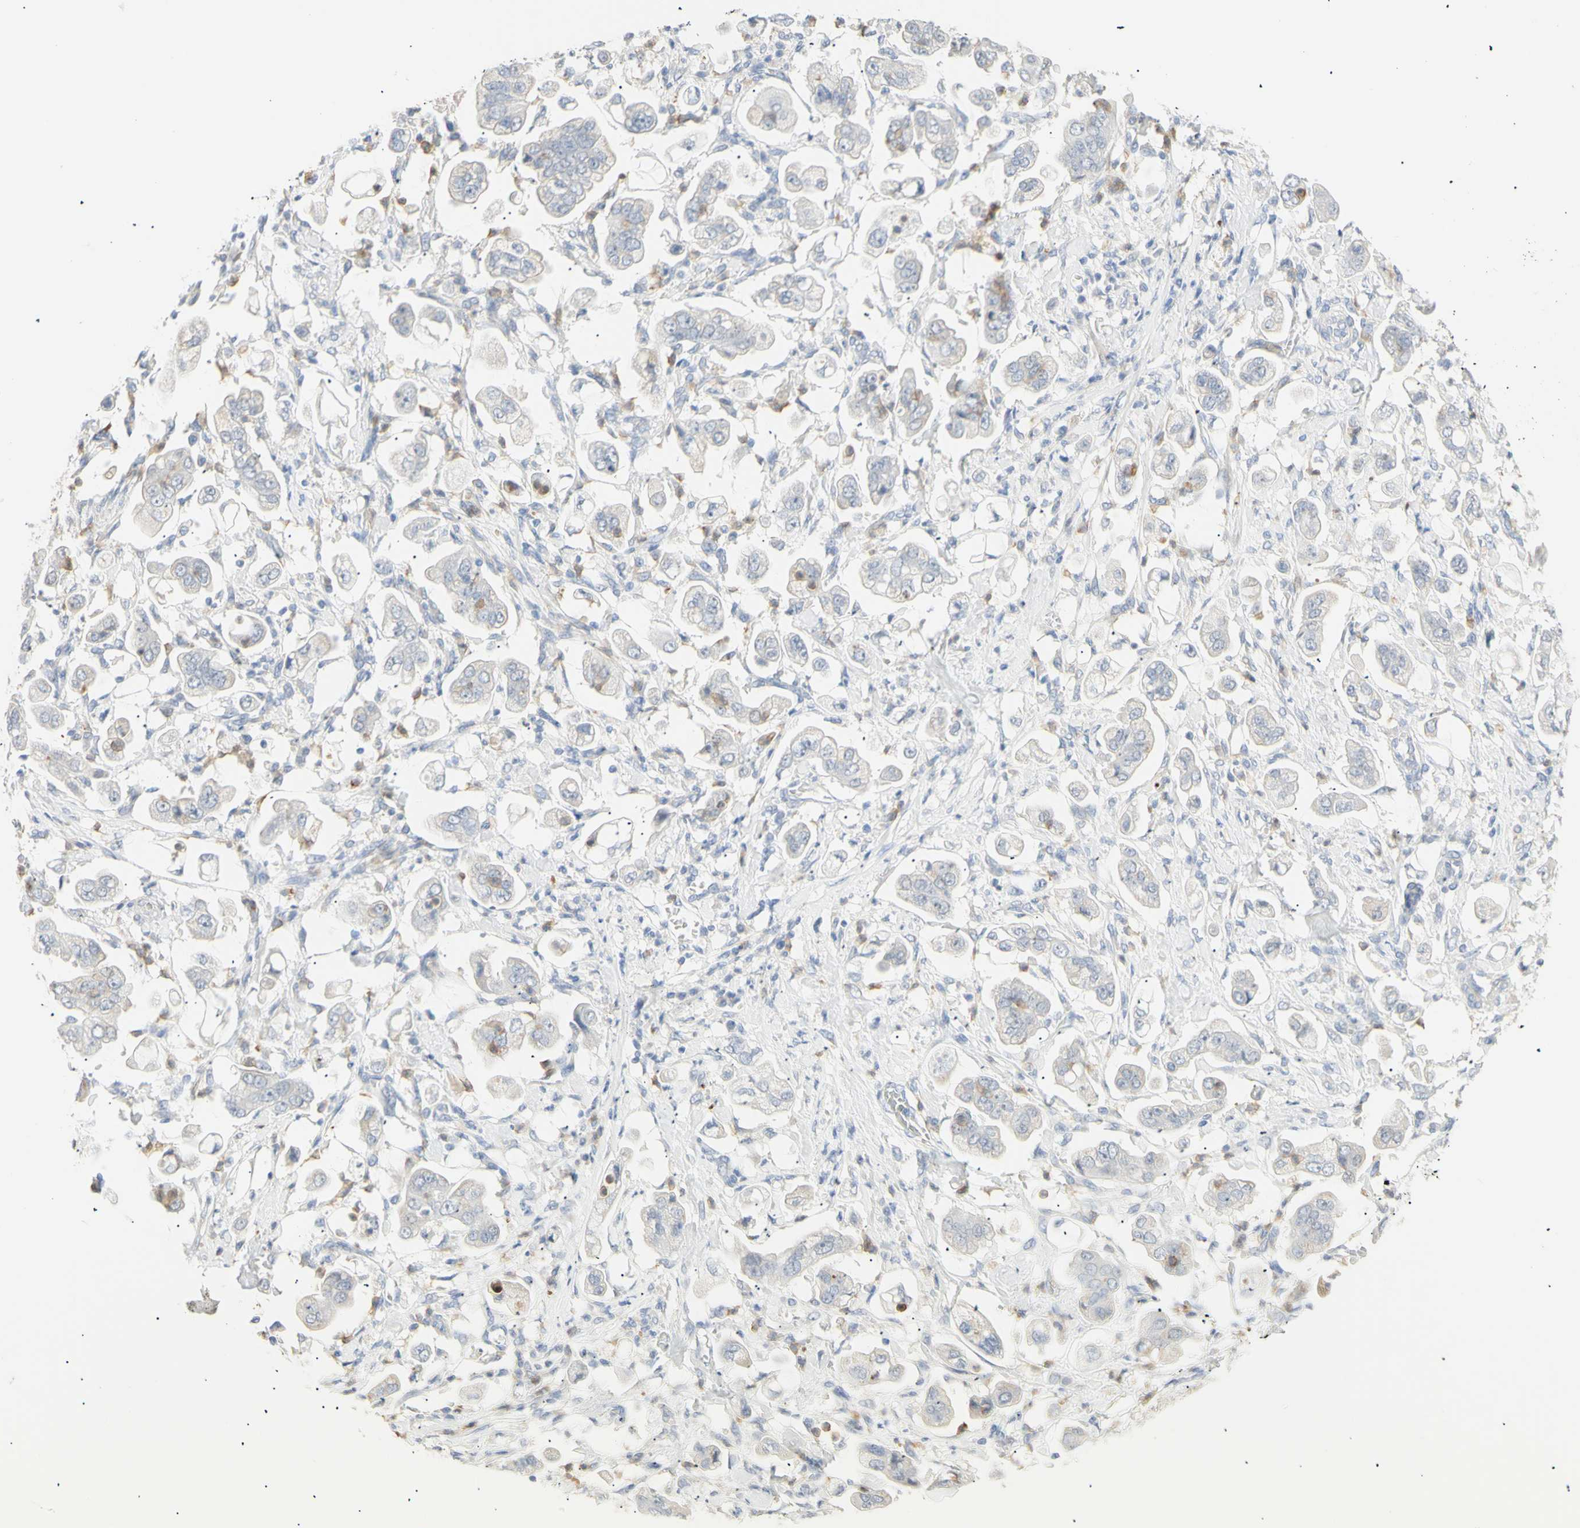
{"staining": {"intensity": "moderate", "quantity": "<25%", "location": "cytoplasmic/membranous"}, "tissue": "stomach cancer", "cell_type": "Tumor cells", "image_type": "cancer", "snomed": [{"axis": "morphology", "description": "Adenocarcinoma, NOS"}, {"axis": "topography", "description": "Stomach"}], "caption": "Immunohistochemistry (DAB (3,3'-diaminobenzidine)) staining of stomach cancer (adenocarcinoma) displays moderate cytoplasmic/membranous protein staining in approximately <25% of tumor cells. The staining was performed using DAB, with brown indicating positive protein expression. Nuclei are stained blue with hematoxylin.", "gene": "B4GALNT3", "patient": {"sex": "male", "age": 62}}